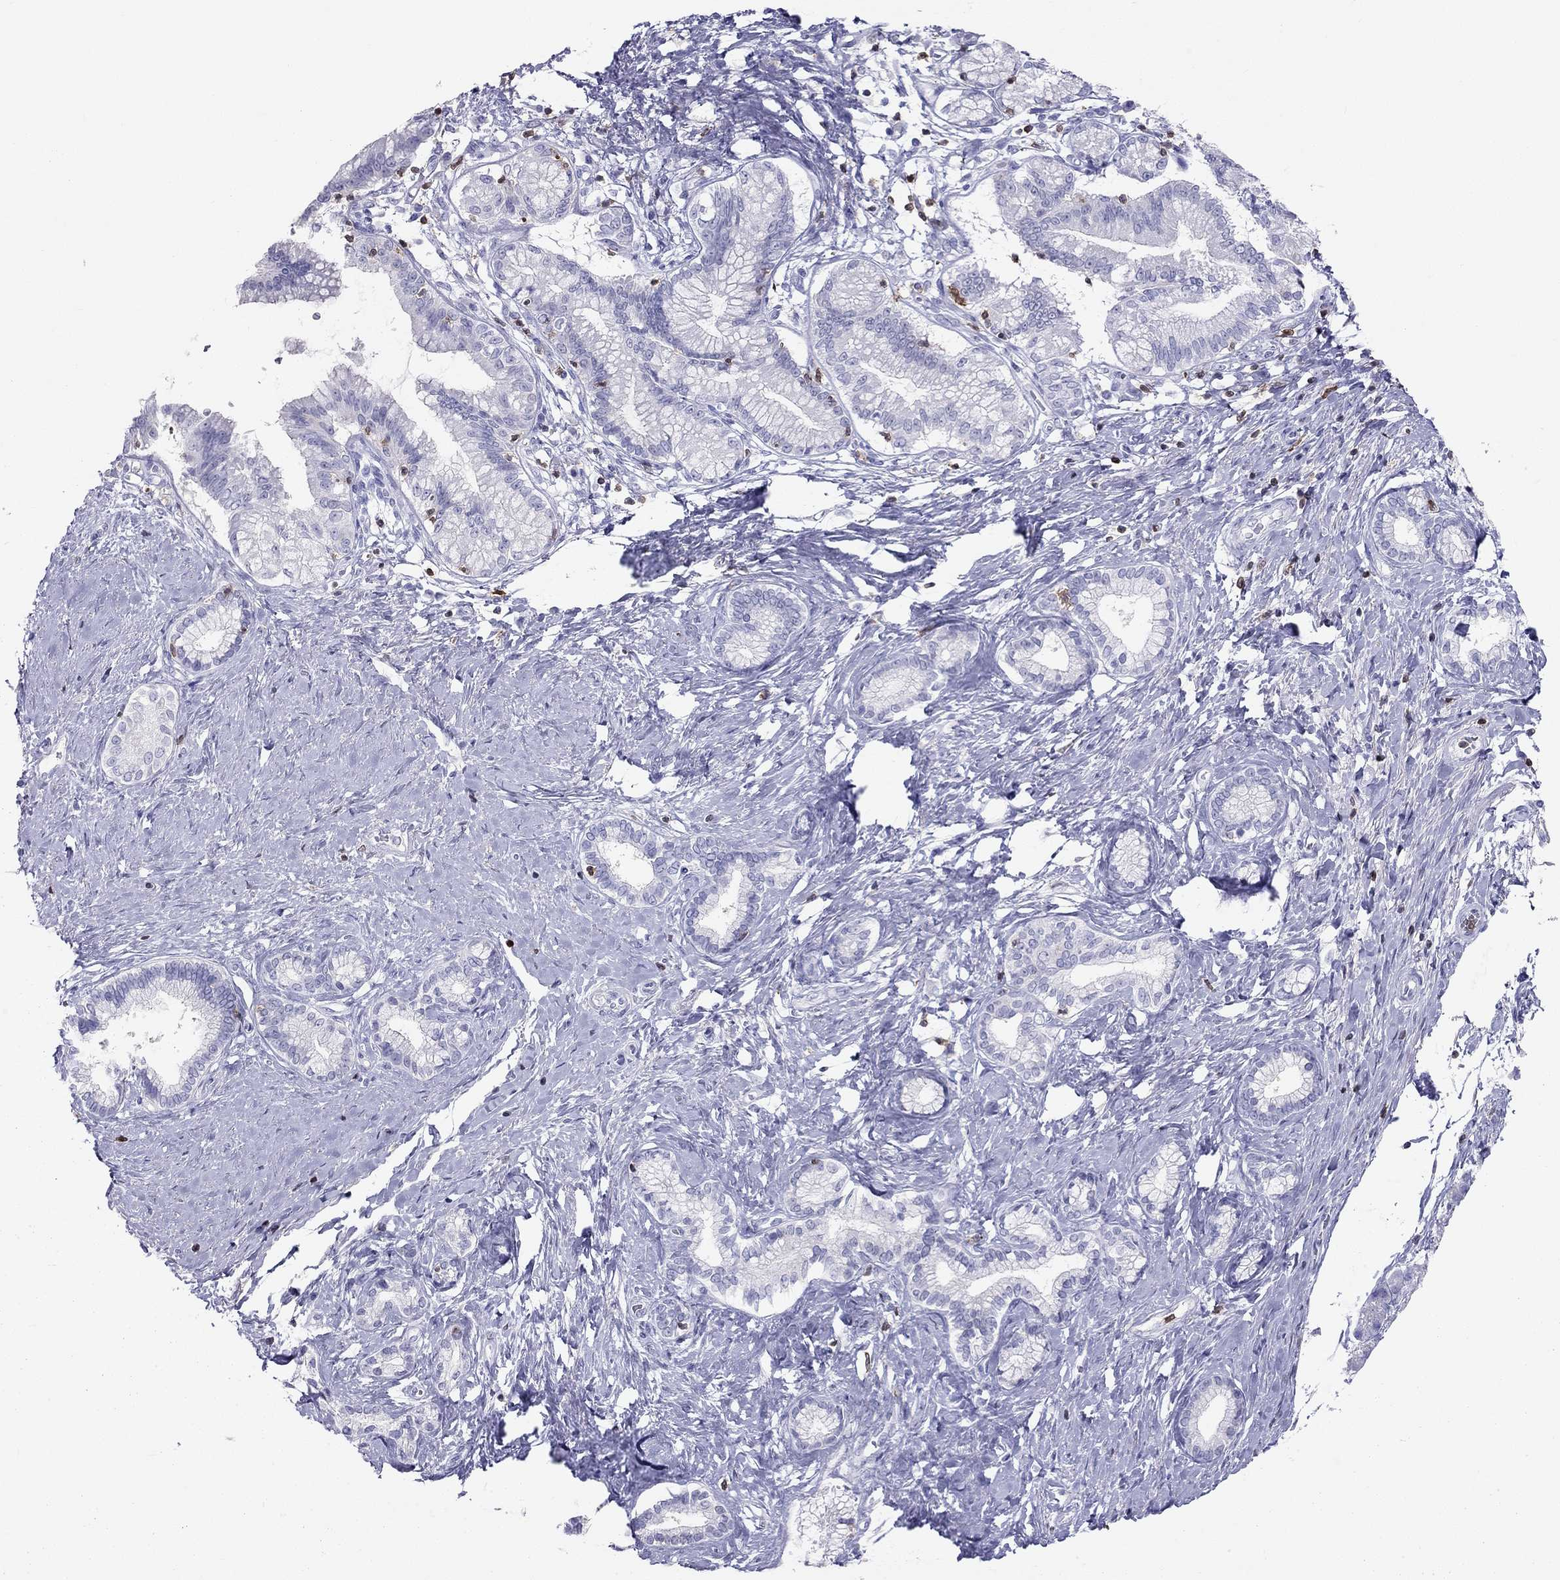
{"staining": {"intensity": "negative", "quantity": "none", "location": "none"}, "tissue": "pancreatic cancer", "cell_type": "Tumor cells", "image_type": "cancer", "snomed": [{"axis": "morphology", "description": "Adenocarcinoma, NOS"}, {"axis": "topography", "description": "Pancreas"}], "caption": "Tumor cells show no significant positivity in pancreatic cancer.", "gene": "SH2D2A", "patient": {"sex": "female", "age": 73}}